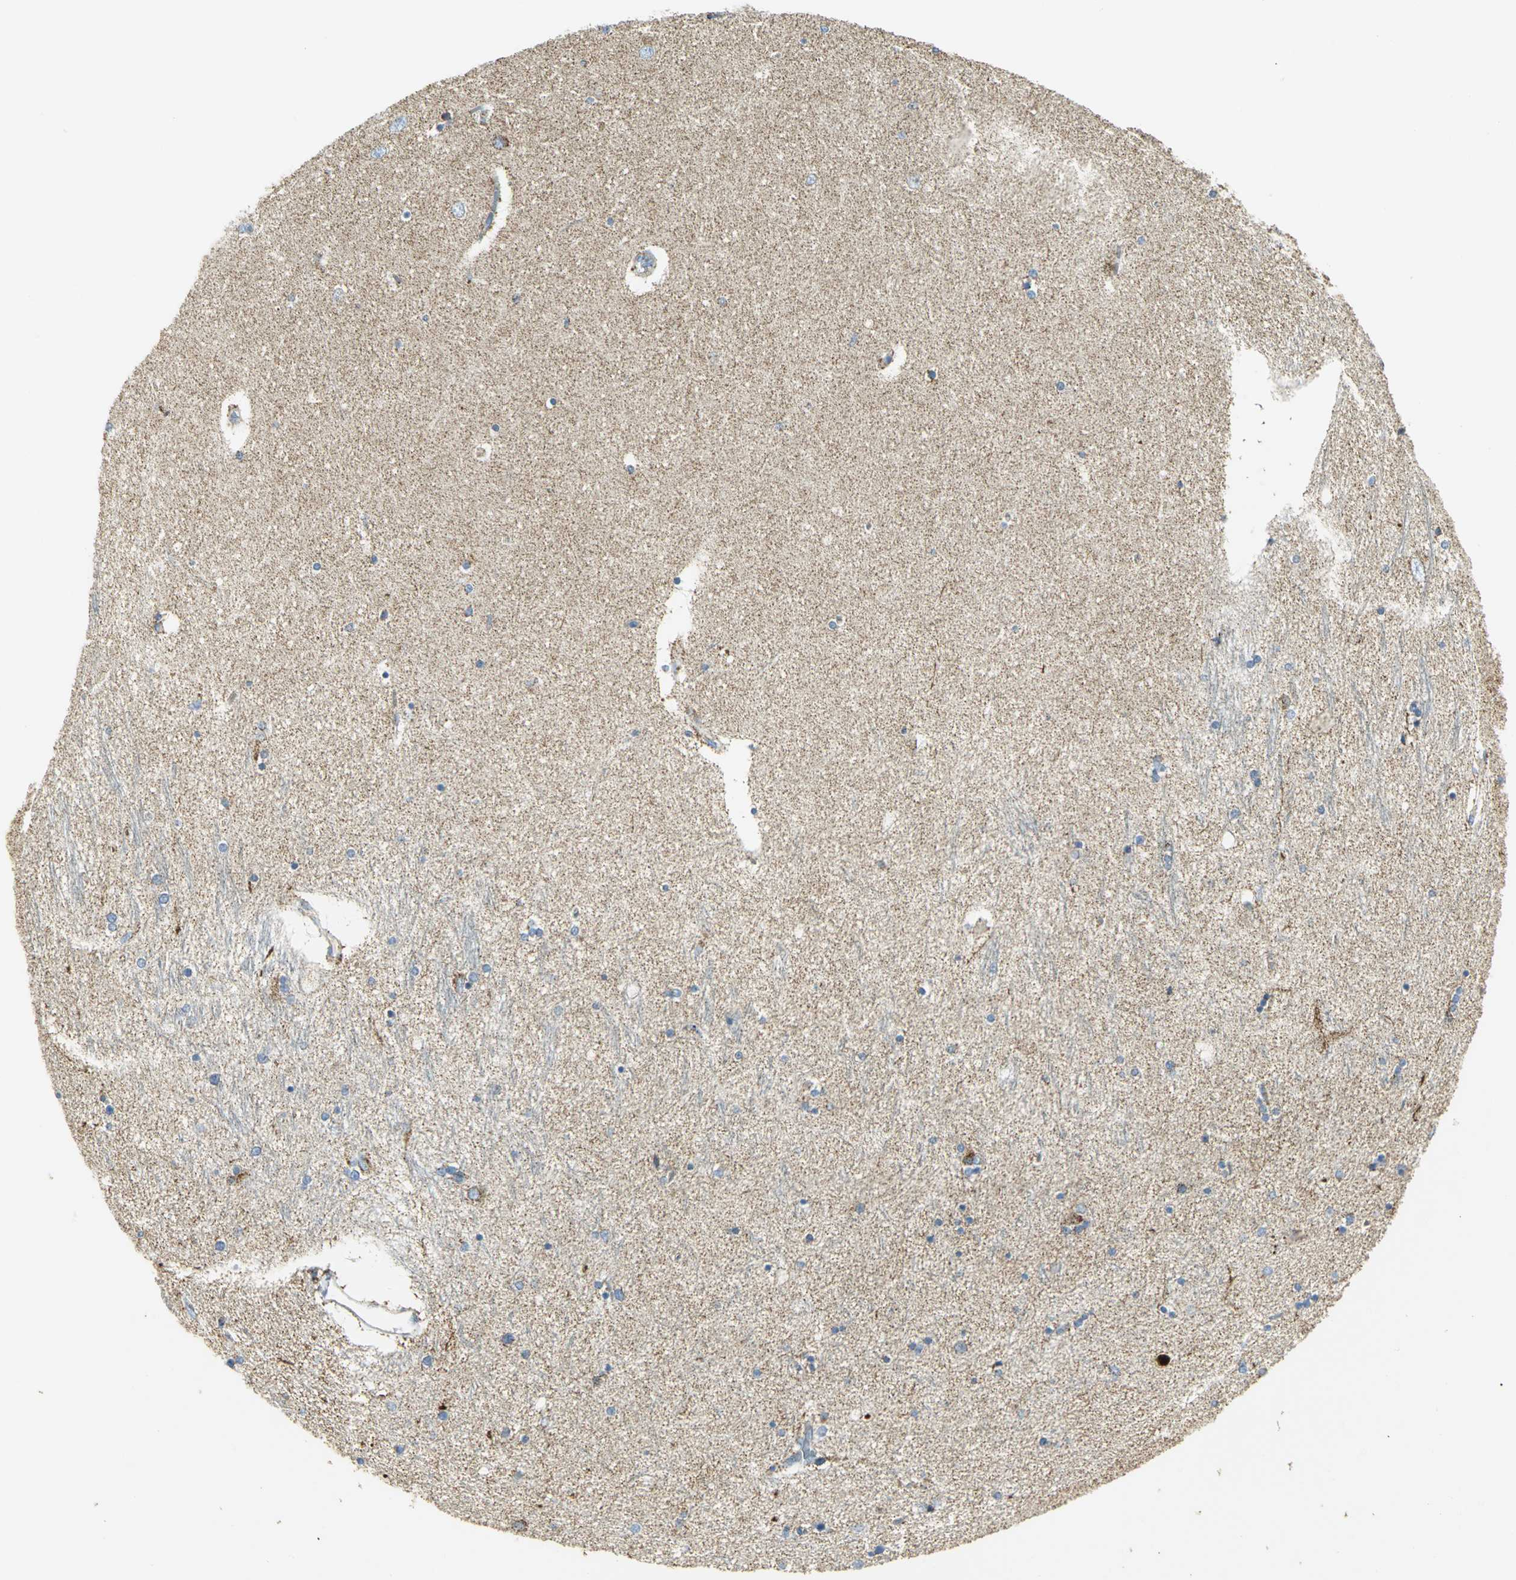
{"staining": {"intensity": "weak", "quantity": "25%-75%", "location": "cytoplasmic/membranous"}, "tissue": "hippocampus", "cell_type": "Glial cells", "image_type": "normal", "snomed": [{"axis": "morphology", "description": "Normal tissue, NOS"}, {"axis": "topography", "description": "Hippocampus"}], "caption": "Immunohistochemical staining of unremarkable hippocampus displays low levels of weak cytoplasmic/membranous expression in approximately 25%-75% of glial cells.", "gene": "NTRK1", "patient": {"sex": "female", "age": 54}}